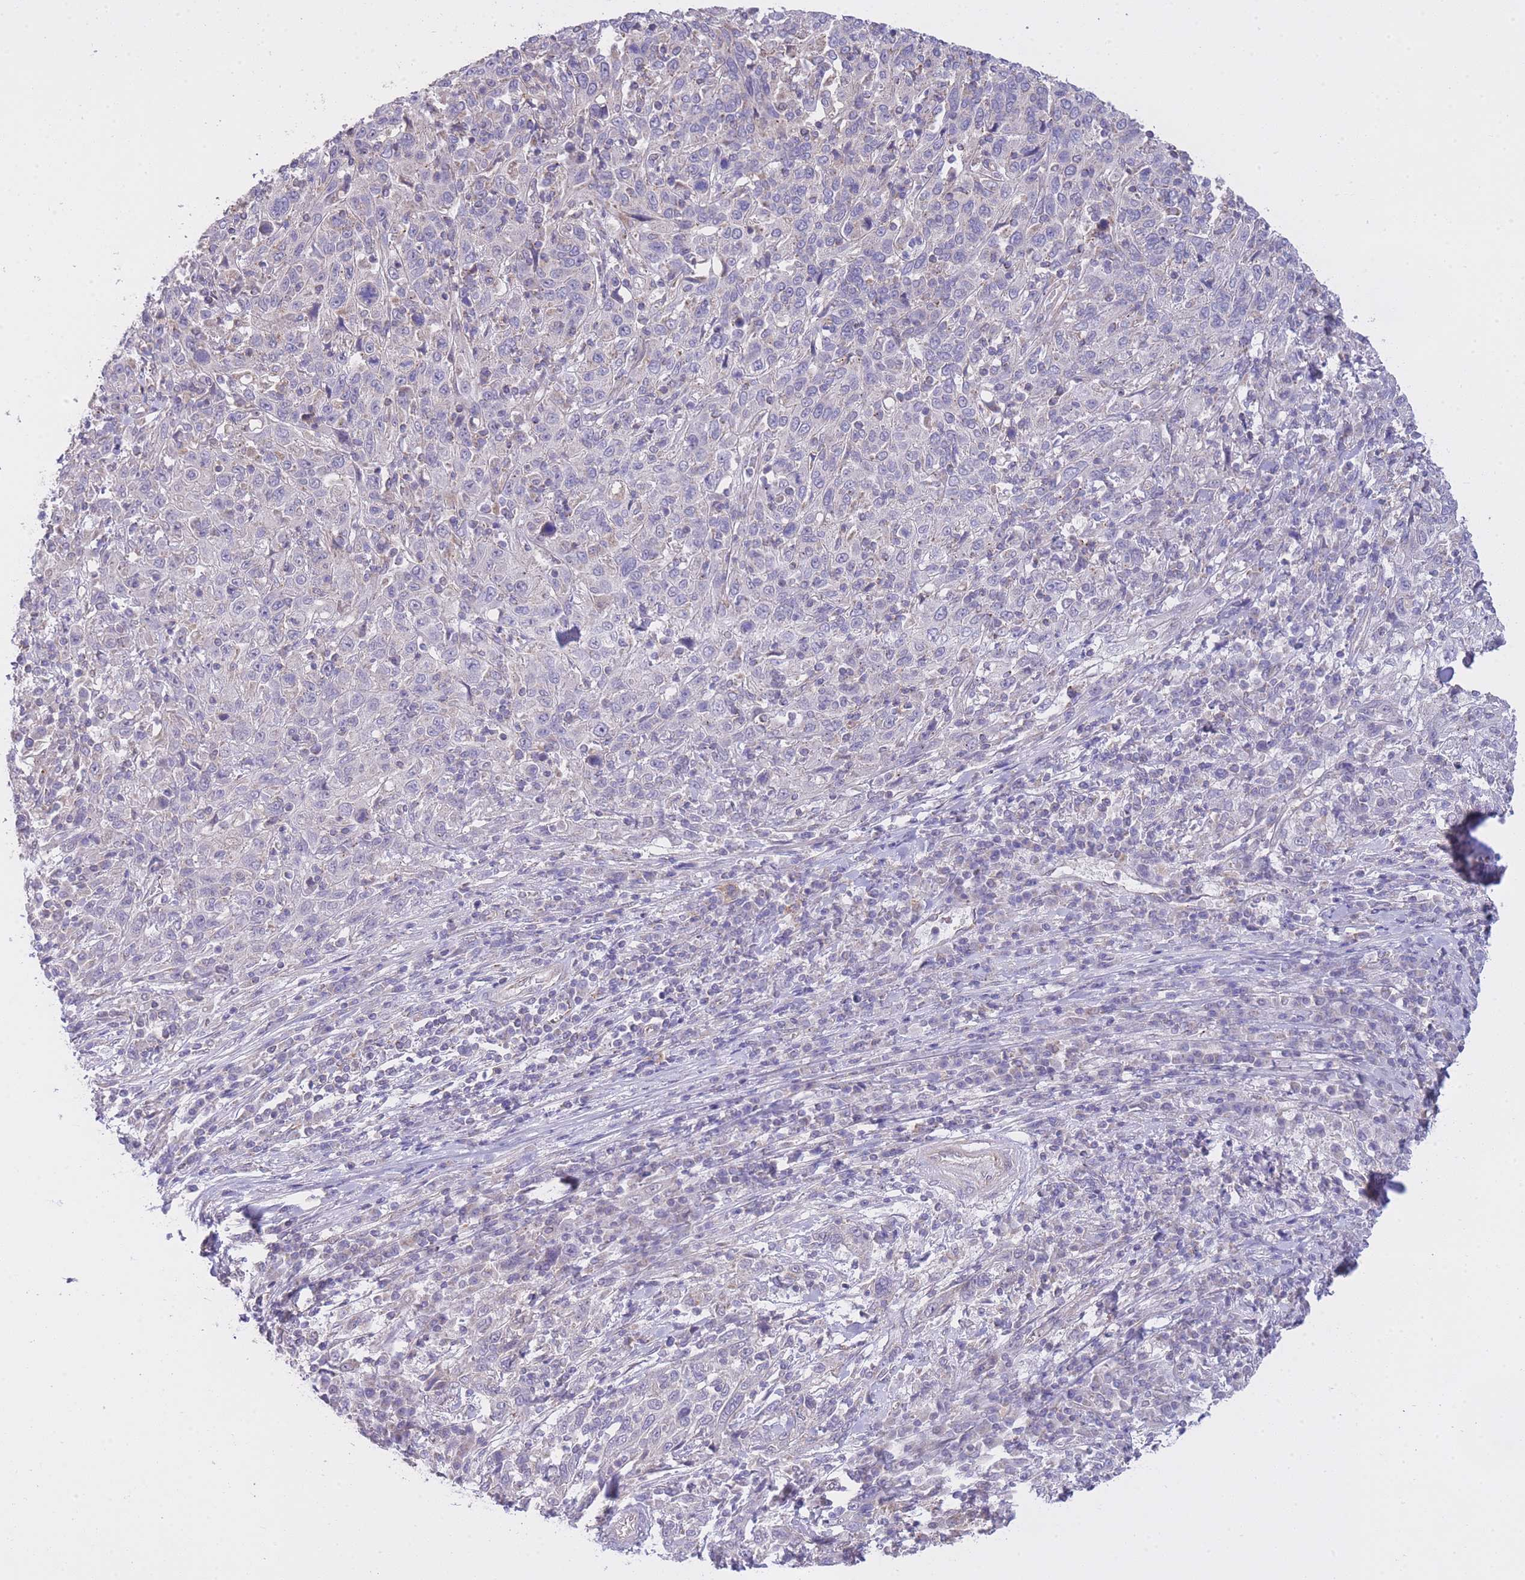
{"staining": {"intensity": "negative", "quantity": "none", "location": "none"}, "tissue": "cervical cancer", "cell_type": "Tumor cells", "image_type": "cancer", "snomed": [{"axis": "morphology", "description": "Squamous cell carcinoma, NOS"}, {"axis": "topography", "description": "Cervix"}], "caption": "Immunohistochemistry (IHC) micrograph of cervical cancer stained for a protein (brown), which shows no positivity in tumor cells.", "gene": "CTBP1", "patient": {"sex": "female", "age": 46}}